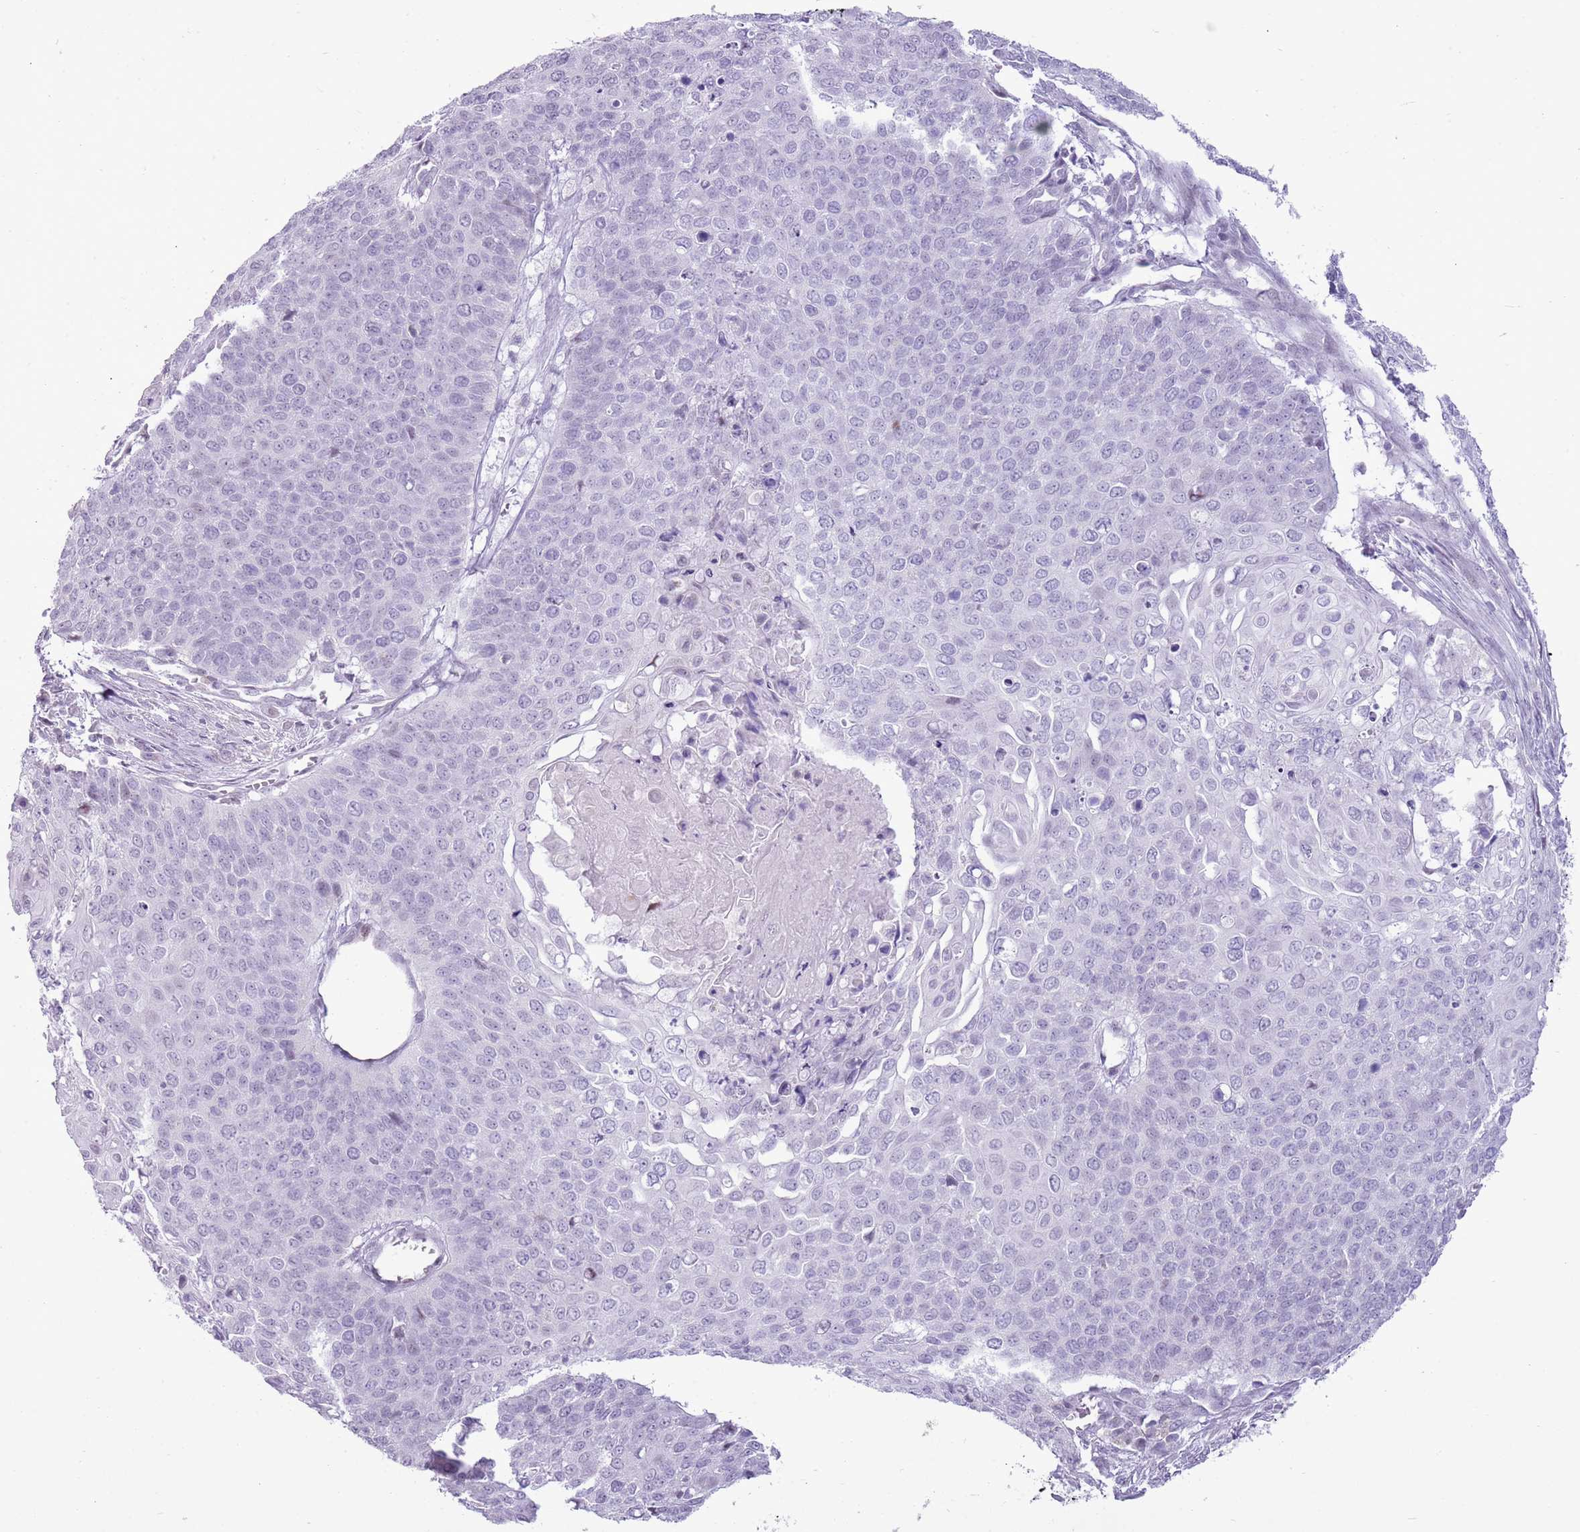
{"staining": {"intensity": "negative", "quantity": "none", "location": "none"}, "tissue": "cervical cancer", "cell_type": "Tumor cells", "image_type": "cancer", "snomed": [{"axis": "morphology", "description": "Squamous cell carcinoma, NOS"}, {"axis": "topography", "description": "Cervix"}], "caption": "Tumor cells show no significant positivity in cervical squamous cell carcinoma.", "gene": "RPL3L", "patient": {"sex": "female", "age": 39}}